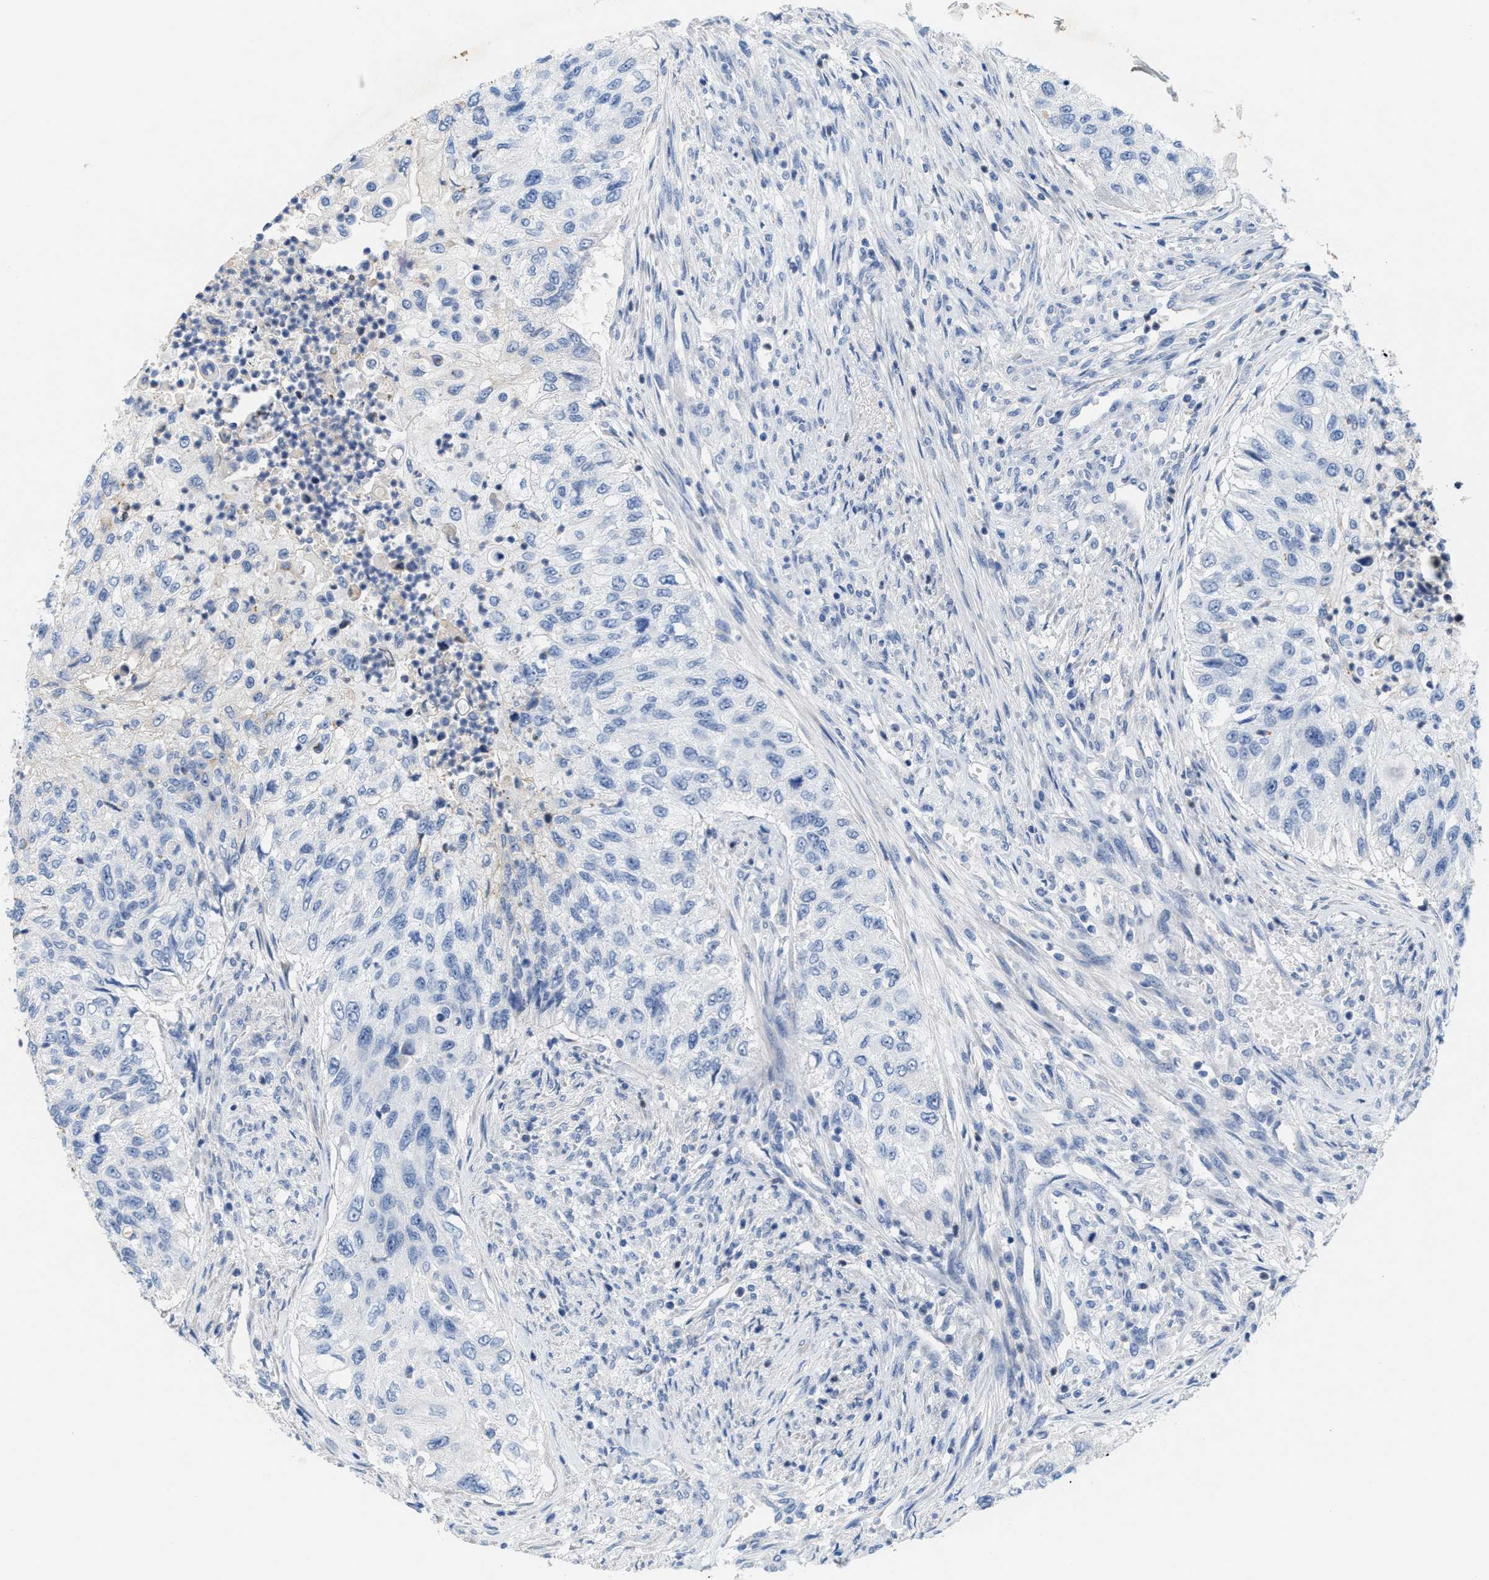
{"staining": {"intensity": "negative", "quantity": "none", "location": "none"}, "tissue": "urothelial cancer", "cell_type": "Tumor cells", "image_type": "cancer", "snomed": [{"axis": "morphology", "description": "Urothelial carcinoma, High grade"}, {"axis": "topography", "description": "Urinary bladder"}], "caption": "Immunohistochemical staining of urothelial cancer exhibits no significant positivity in tumor cells.", "gene": "CPA2", "patient": {"sex": "female", "age": 60}}